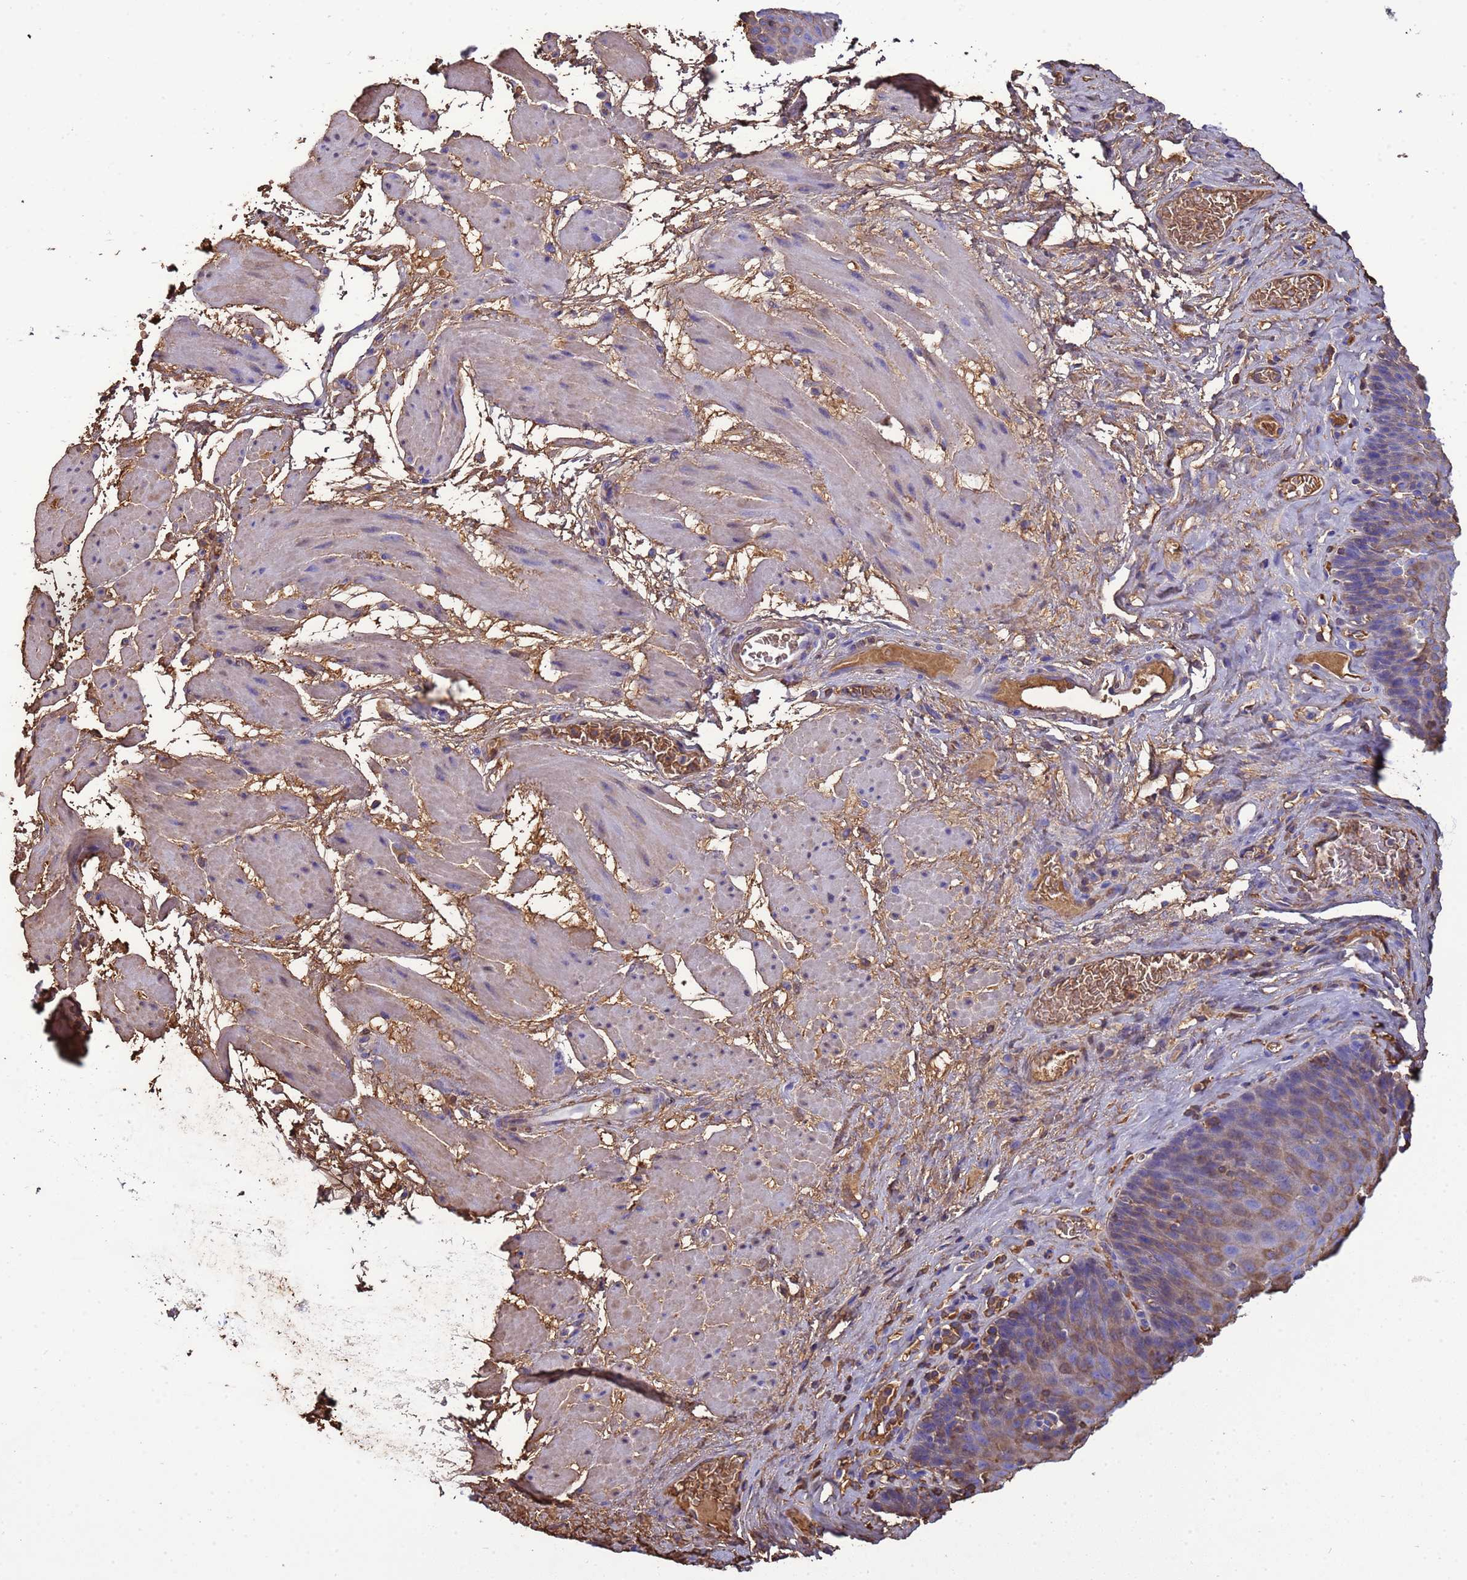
{"staining": {"intensity": "moderate", "quantity": "<25%", "location": "cytoplasmic/membranous"}, "tissue": "esophagus", "cell_type": "Squamous epithelial cells", "image_type": "normal", "snomed": [{"axis": "morphology", "description": "Normal tissue, NOS"}, {"axis": "topography", "description": "Esophagus"}], "caption": "The histopathology image shows a brown stain indicating the presence of a protein in the cytoplasmic/membranous of squamous epithelial cells in esophagus. The staining is performed using DAB brown chromogen to label protein expression. The nuclei are counter-stained blue using hematoxylin.", "gene": "H1", "patient": {"sex": "male", "age": 60}}